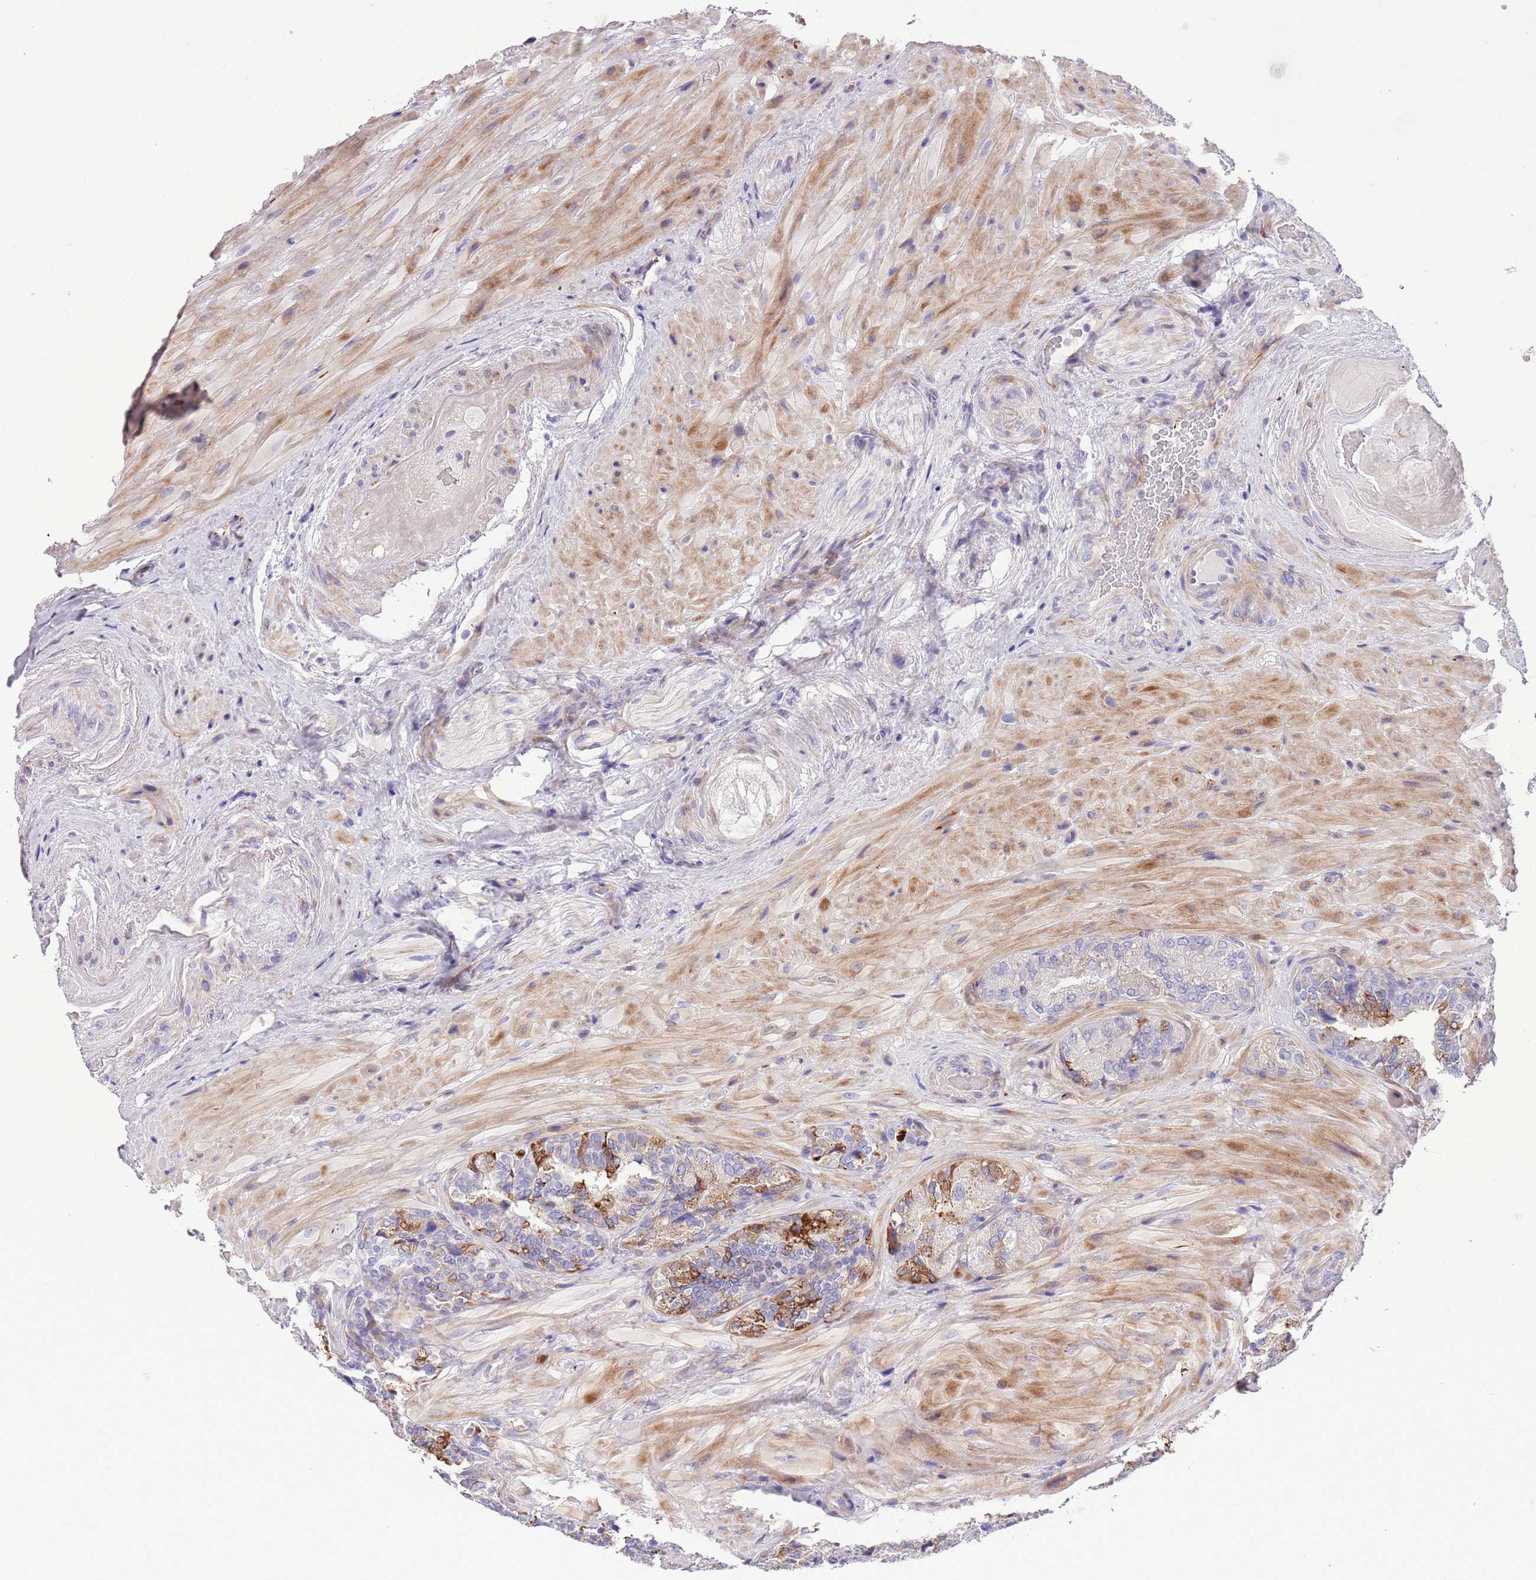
{"staining": {"intensity": "moderate", "quantity": "<25%", "location": "cytoplasmic/membranous"}, "tissue": "seminal vesicle", "cell_type": "Glandular cells", "image_type": "normal", "snomed": [{"axis": "morphology", "description": "Normal tissue, NOS"}, {"axis": "topography", "description": "Prostate and seminal vesicle, NOS"}, {"axis": "topography", "description": "Prostate"}, {"axis": "topography", "description": "Seminal veicle"}], "caption": "Immunohistochemical staining of benign human seminal vesicle displays <25% levels of moderate cytoplasmic/membranous protein staining in about <25% of glandular cells. The staining was performed using DAB (3,3'-diaminobenzidine) to visualize the protein expression in brown, while the nuclei were stained in blue with hematoxylin (Magnification: 20x).", "gene": "MRPL32", "patient": {"sex": "male", "age": 67}}